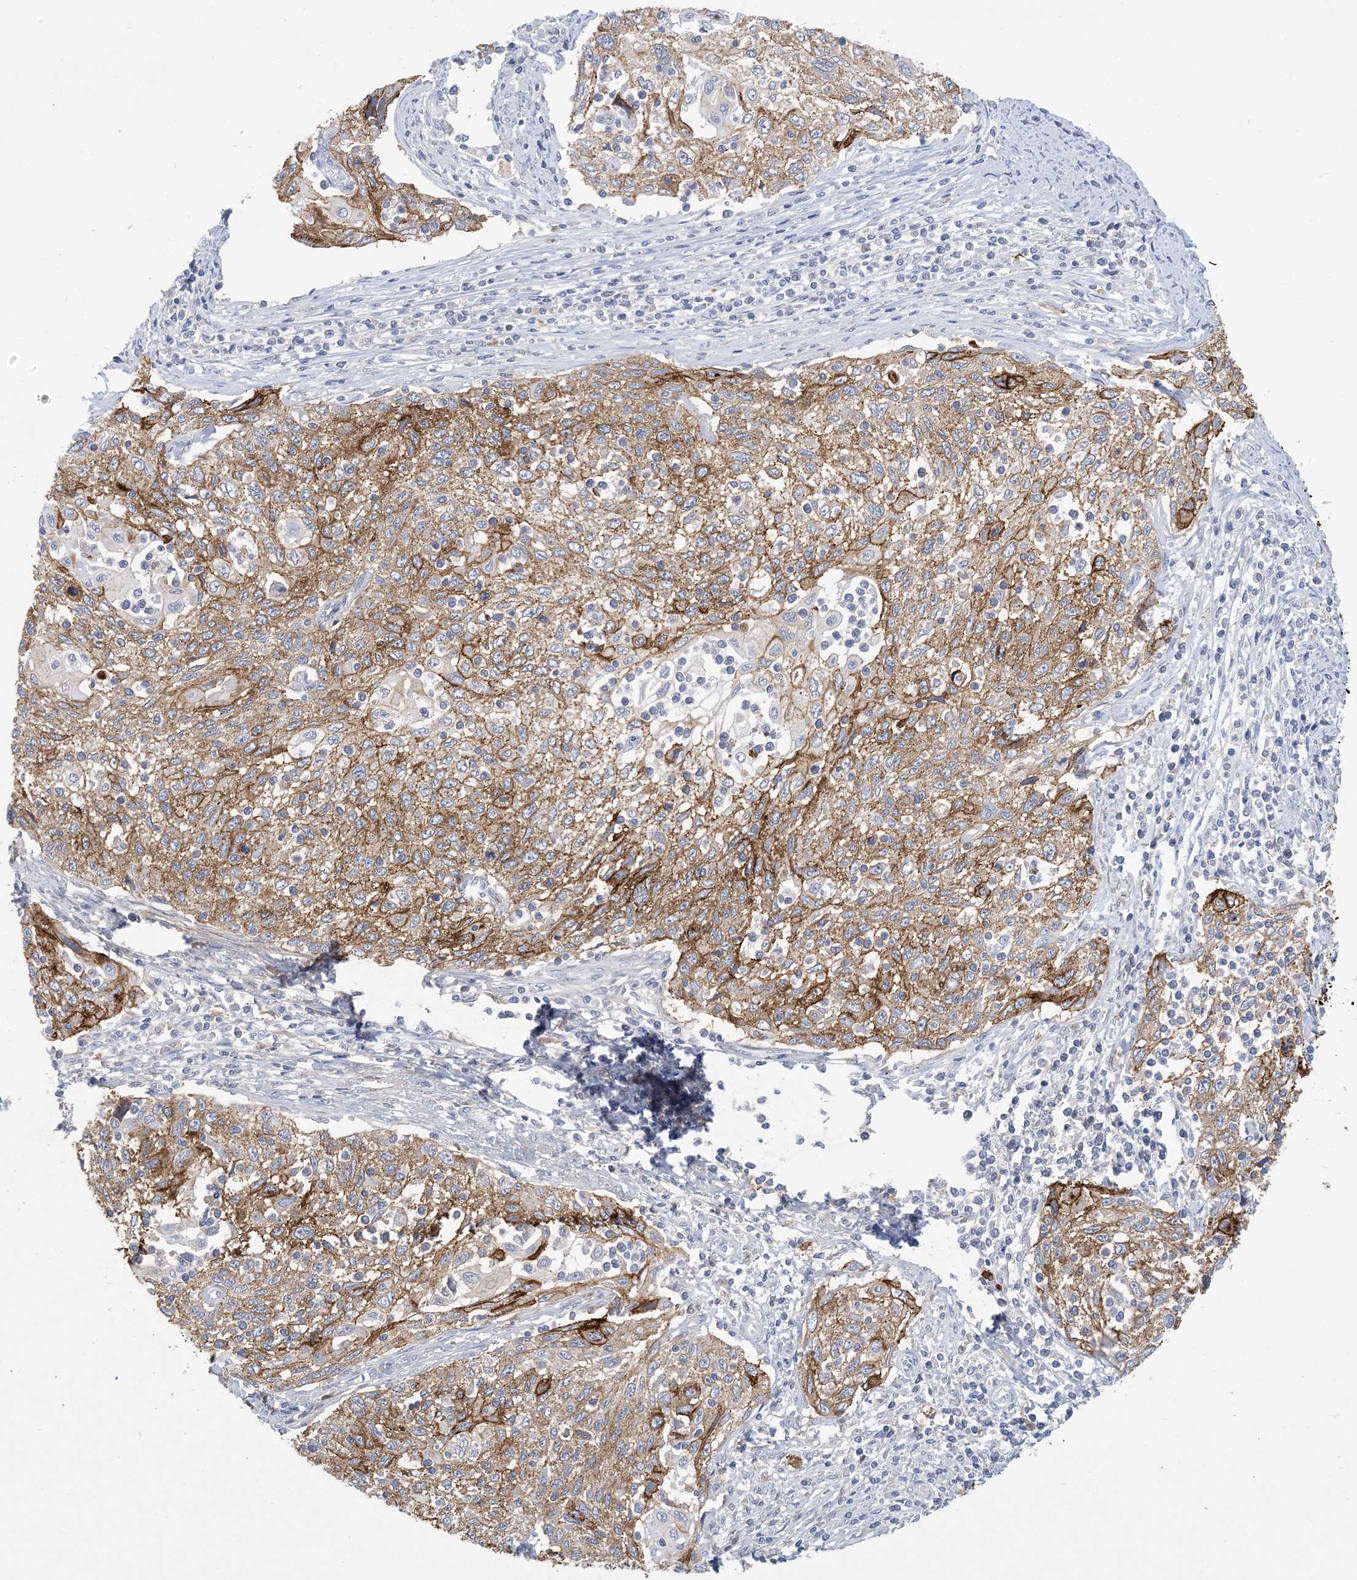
{"staining": {"intensity": "moderate", "quantity": ">75%", "location": "cytoplasmic/membranous"}, "tissue": "cervical cancer", "cell_type": "Tumor cells", "image_type": "cancer", "snomed": [{"axis": "morphology", "description": "Squamous cell carcinoma, NOS"}, {"axis": "topography", "description": "Cervix"}], "caption": "An image of cervical squamous cell carcinoma stained for a protein shows moderate cytoplasmic/membranous brown staining in tumor cells. (DAB (3,3'-diaminobenzidine) = brown stain, brightfield microscopy at high magnification).", "gene": "DSC3", "patient": {"sex": "female", "age": 70}}